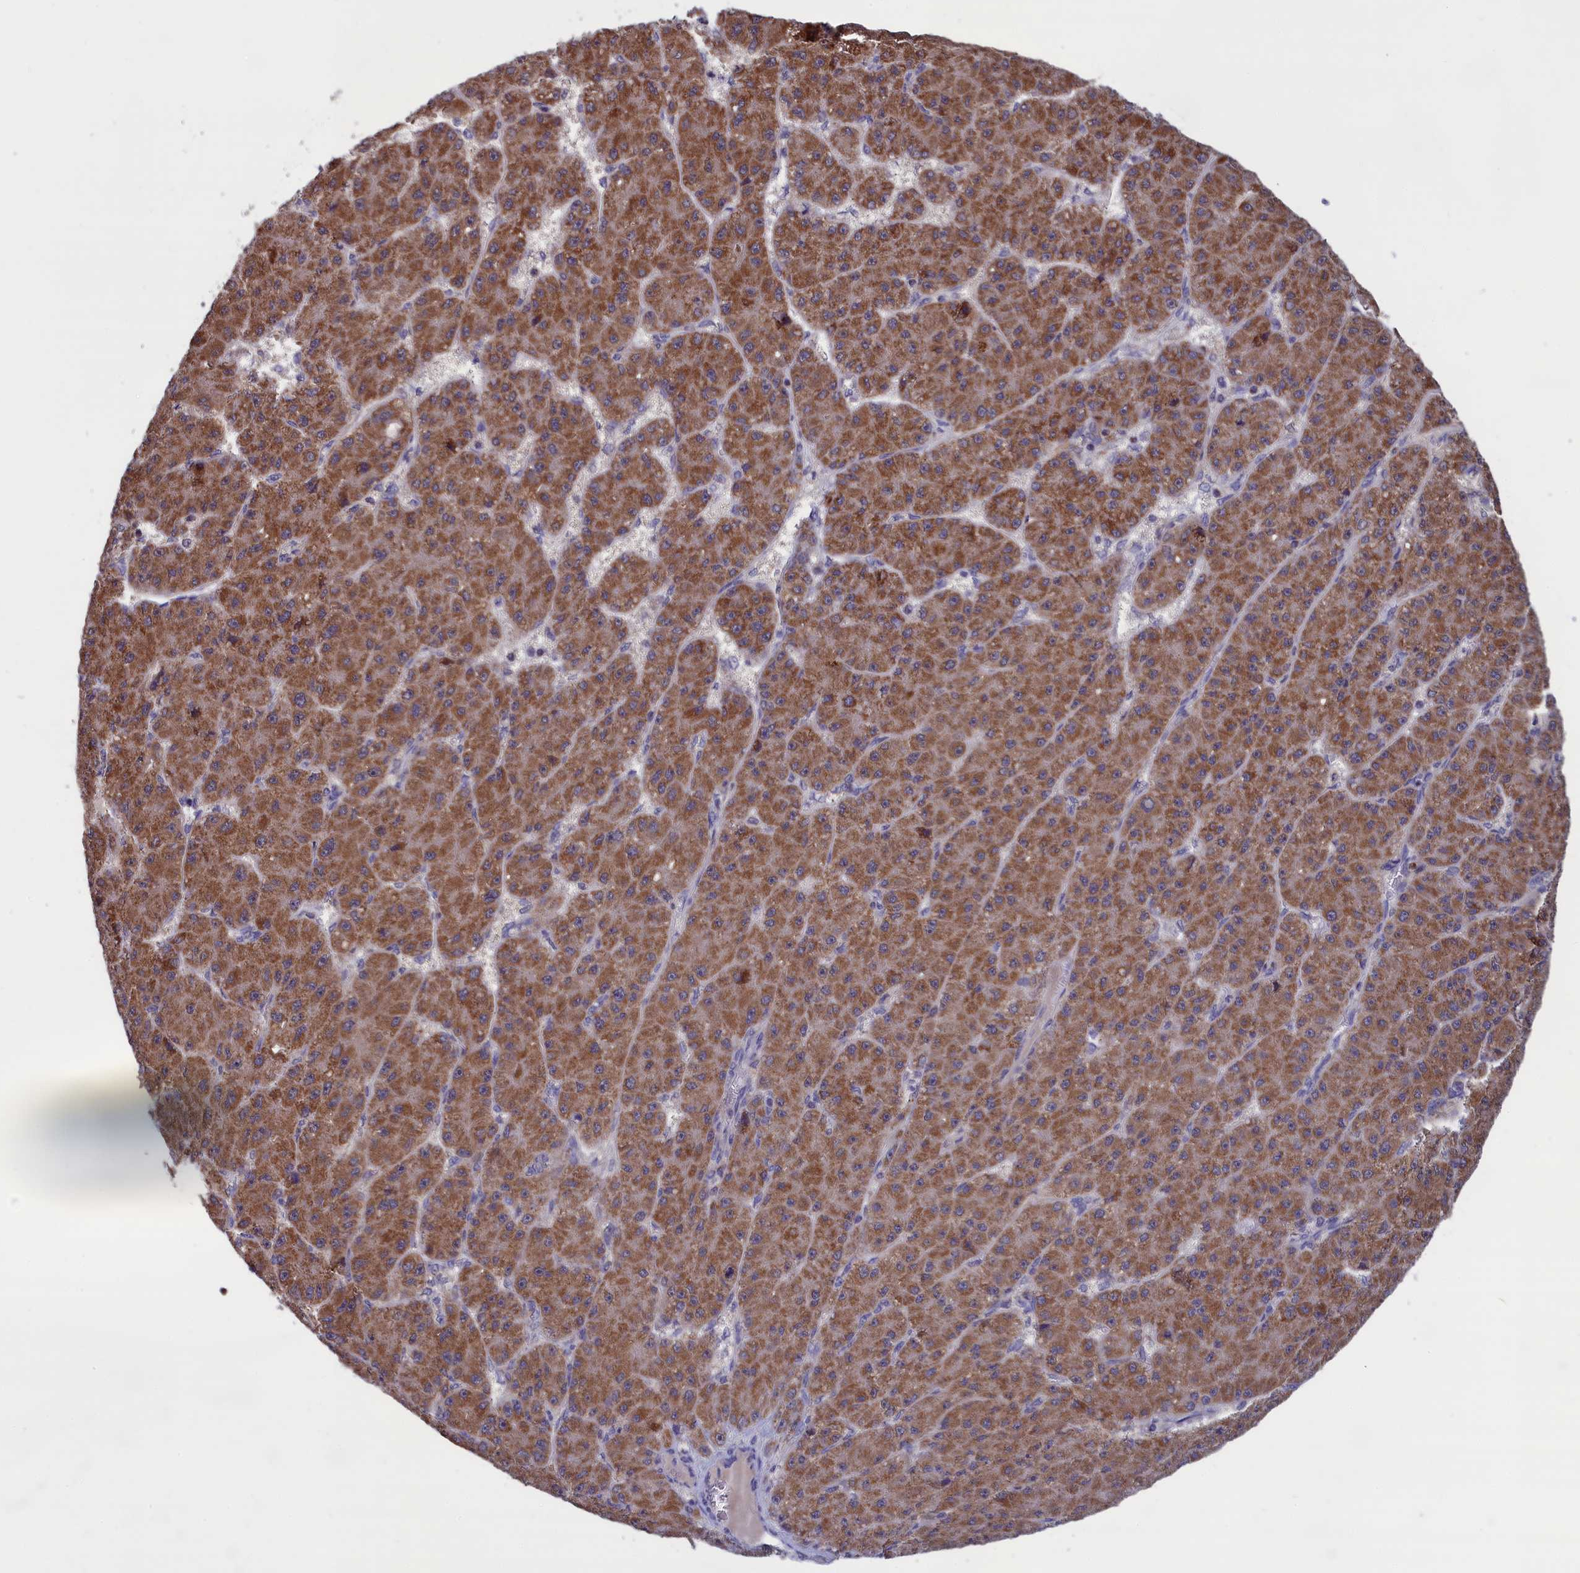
{"staining": {"intensity": "moderate", "quantity": ">75%", "location": "cytoplasmic/membranous"}, "tissue": "liver cancer", "cell_type": "Tumor cells", "image_type": "cancer", "snomed": [{"axis": "morphology", "description": "Carcinoma, Hepatocellular, NOS"}, {"axis": "topography", "description": "Liver"}], "caption": "A brown stain shows moderate cytoplasmic/membranous positivity of a protein in human liver hepatocellular carcinoma tumor cells.", "gene": "TIMM44", "patient": {"sex": "male", "age": 67}}